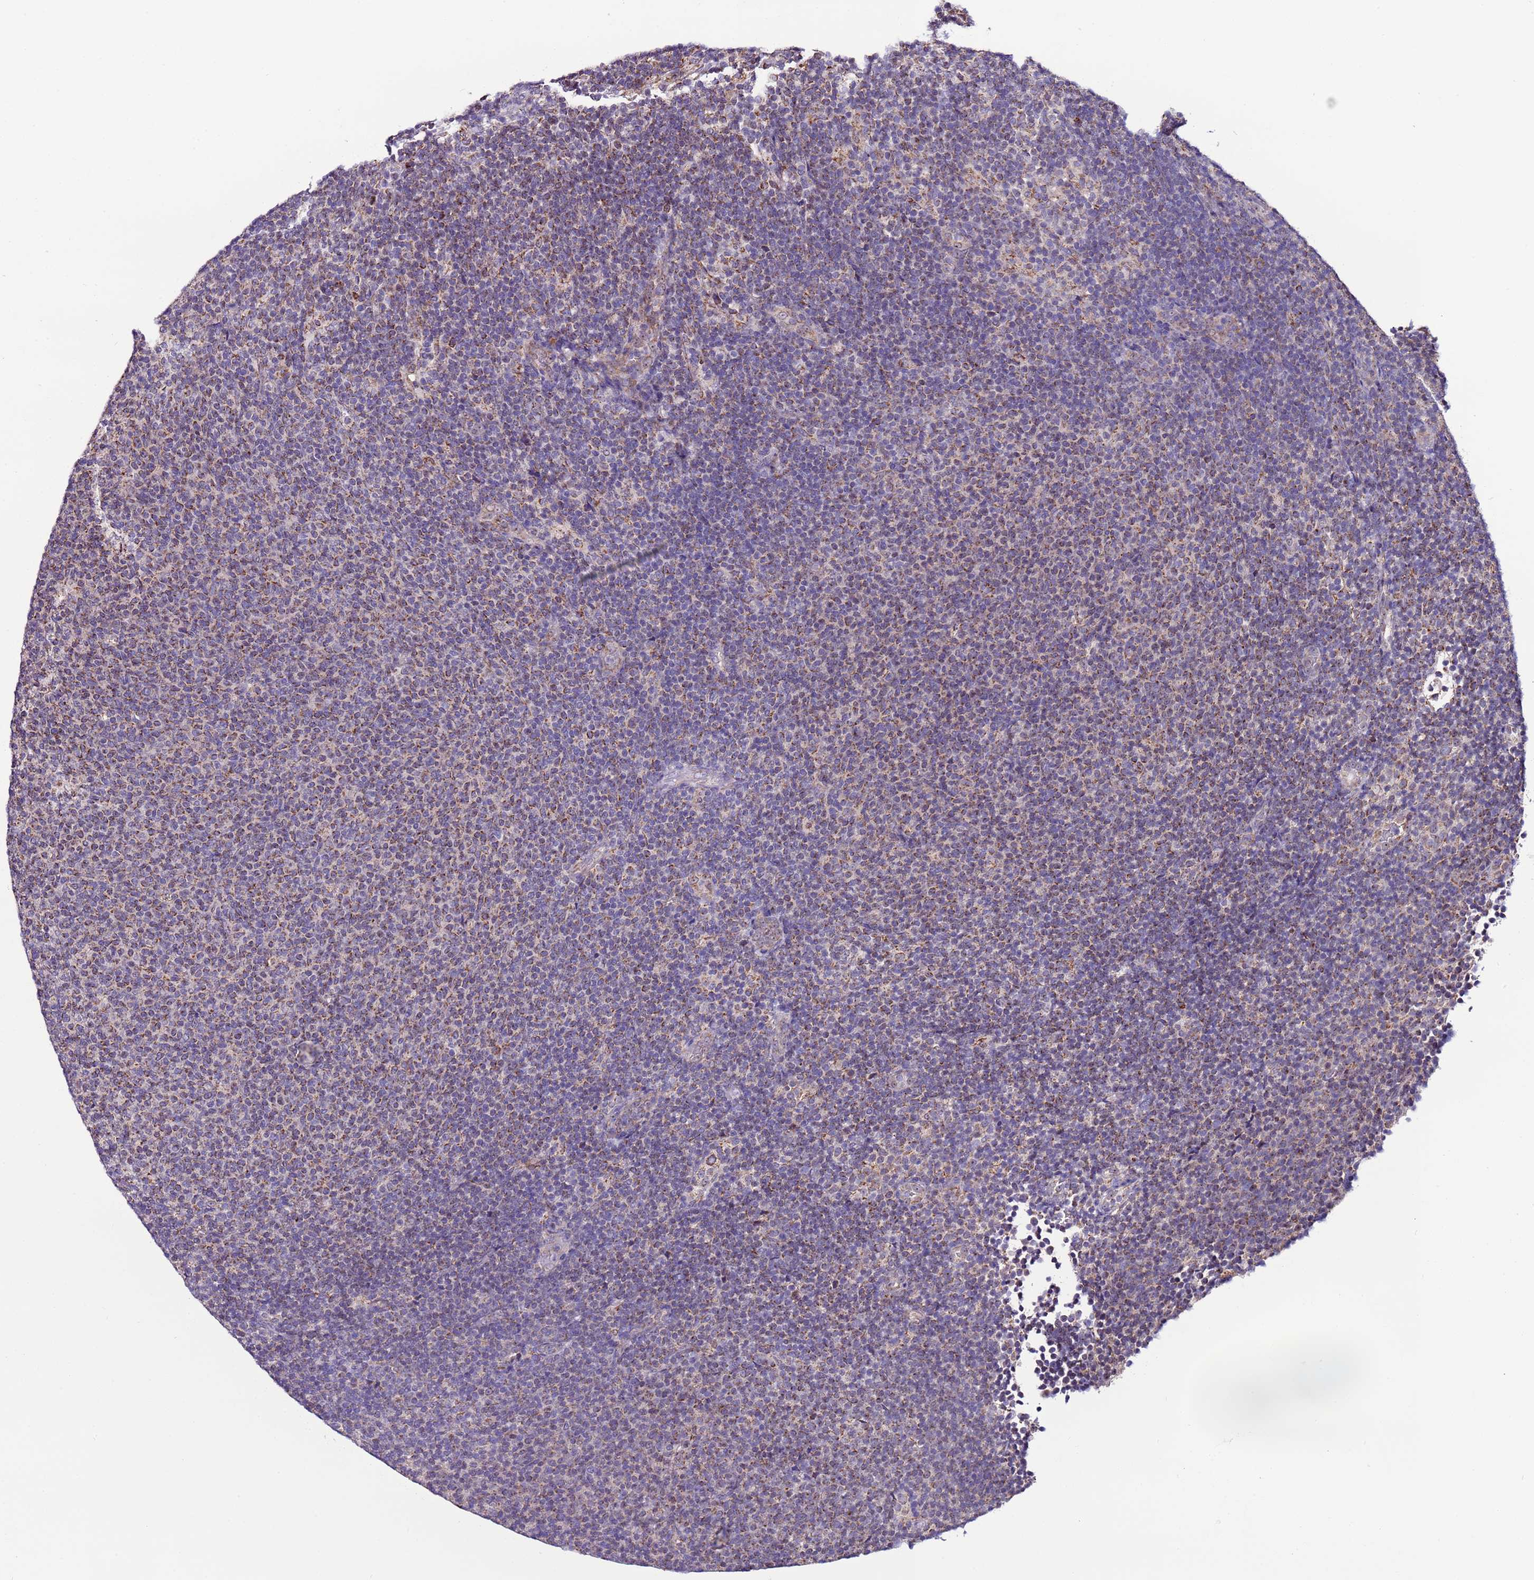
{"staining": {"intensity": "weak", "quantity": "25%-75%", "location": "cytoplasmic/membranous"}, "tissue": "lymphoma", "cell_type": "Tumor cells", "image_type": "cancer", "snomed": [{"axis": "morphology", "description": "Malignant lymphoma, non-Hodgkin's type, Low grade"}, {"axis": "topography", "description": "Lymph node"}], "caption": "IHC (DAB (3,3'-diaminobenzidine)) staining of low-grade malignant lymphoma, non-Hodgkin's type reveals weak cytoplasmic/membranous protein staining in approximately 25%-75% of tumor cells. The staining was performed using DAB, with brown indicating positive protein expression. Nuclei are stained blue with hematoxylin.", "gene": "UEVLD", "patient": {"sex": "male", "age": 66}}